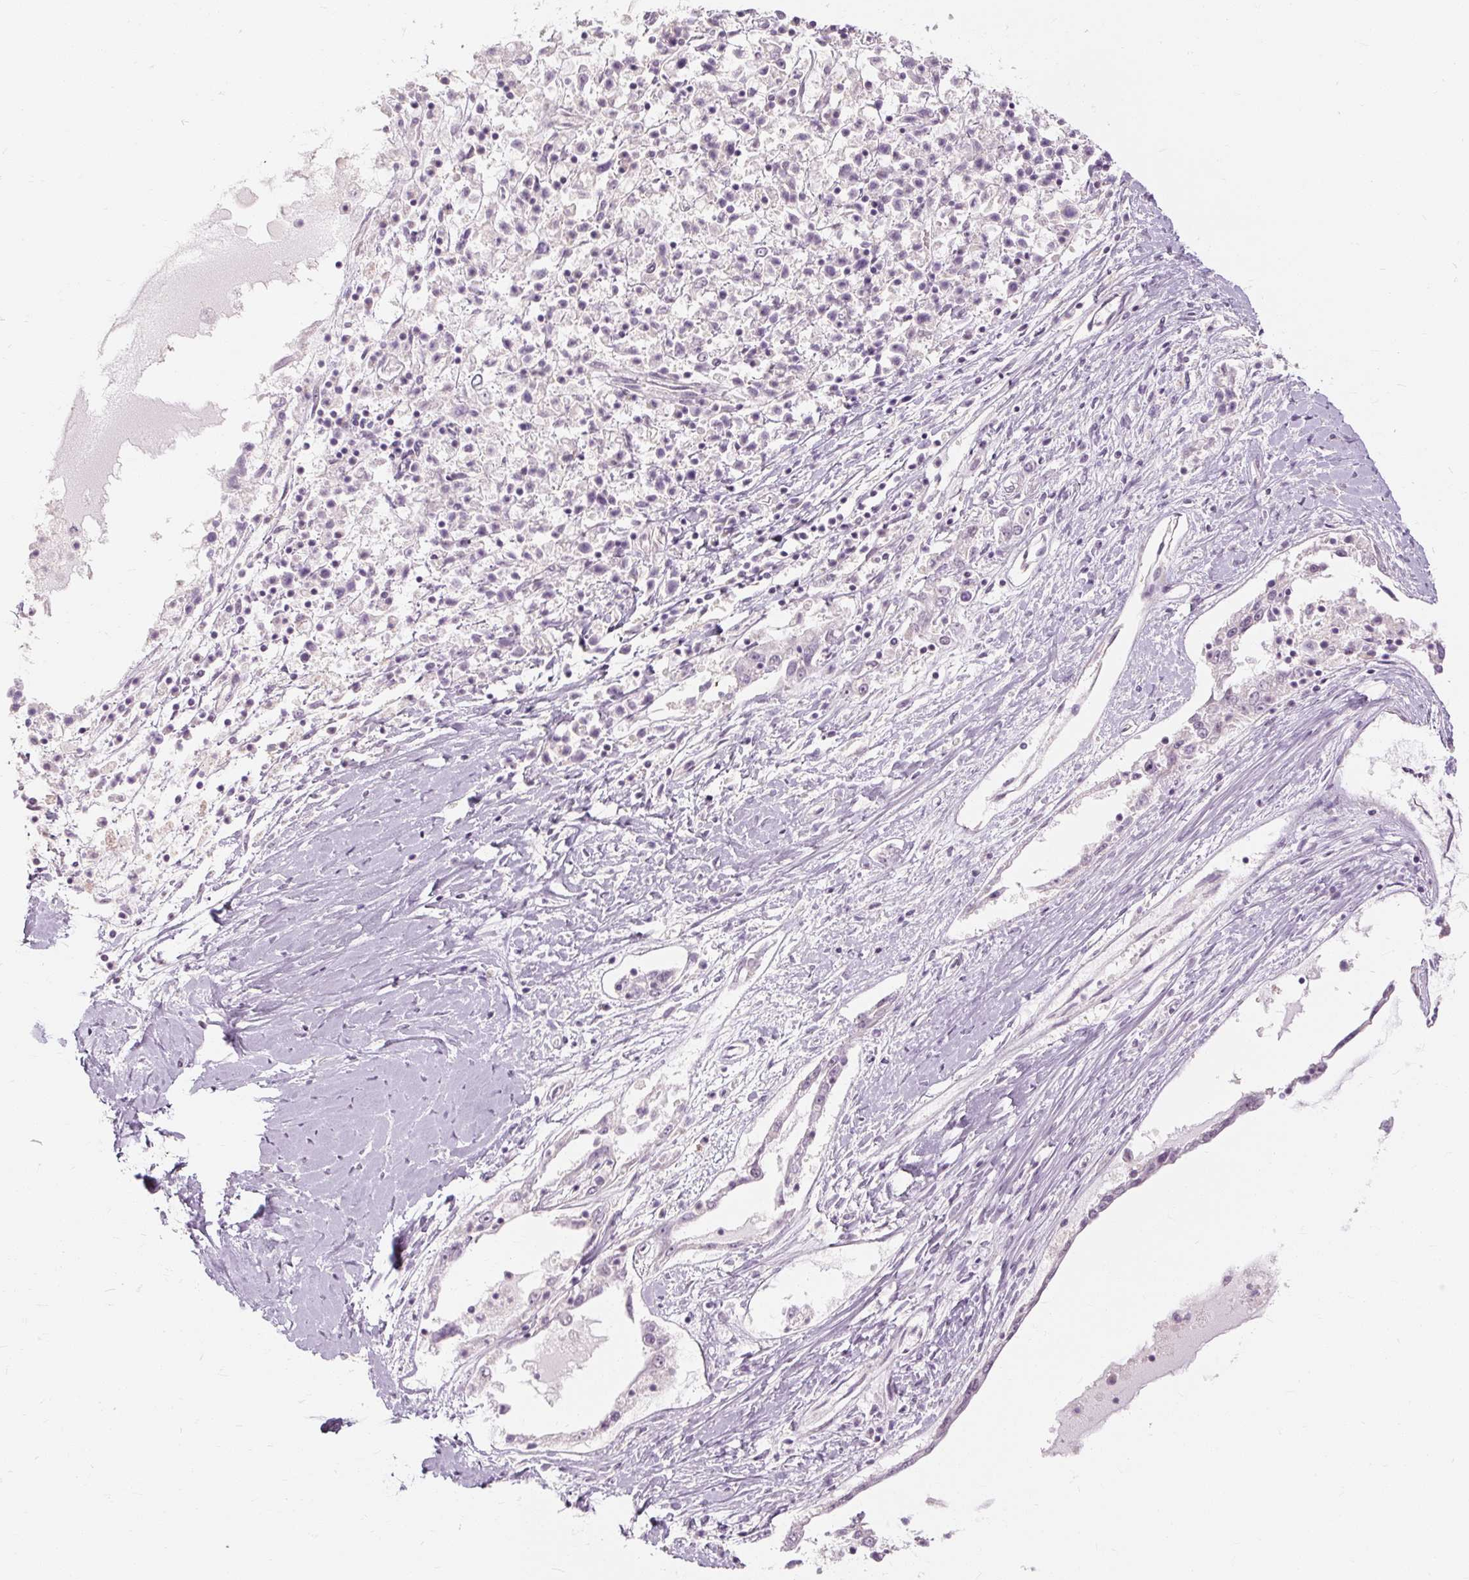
{"staining": {"intensity": "negative", "quantity": "none", "location": "none"}, "tissue": "ovarian cancer", "cell_type": "Tumor cells", "image_type": "cancer", "snomed": [{"axis": "morphology", "description": "Carcinoma, endometroid"}, {"axis": "topography", "description": "Ovary"}], "caption": "Image shows no protein staining in tumor cells of ovarian cancer tissue.", "gene": "CAPN3", "patient": {"sex": "female", "age": 62}}